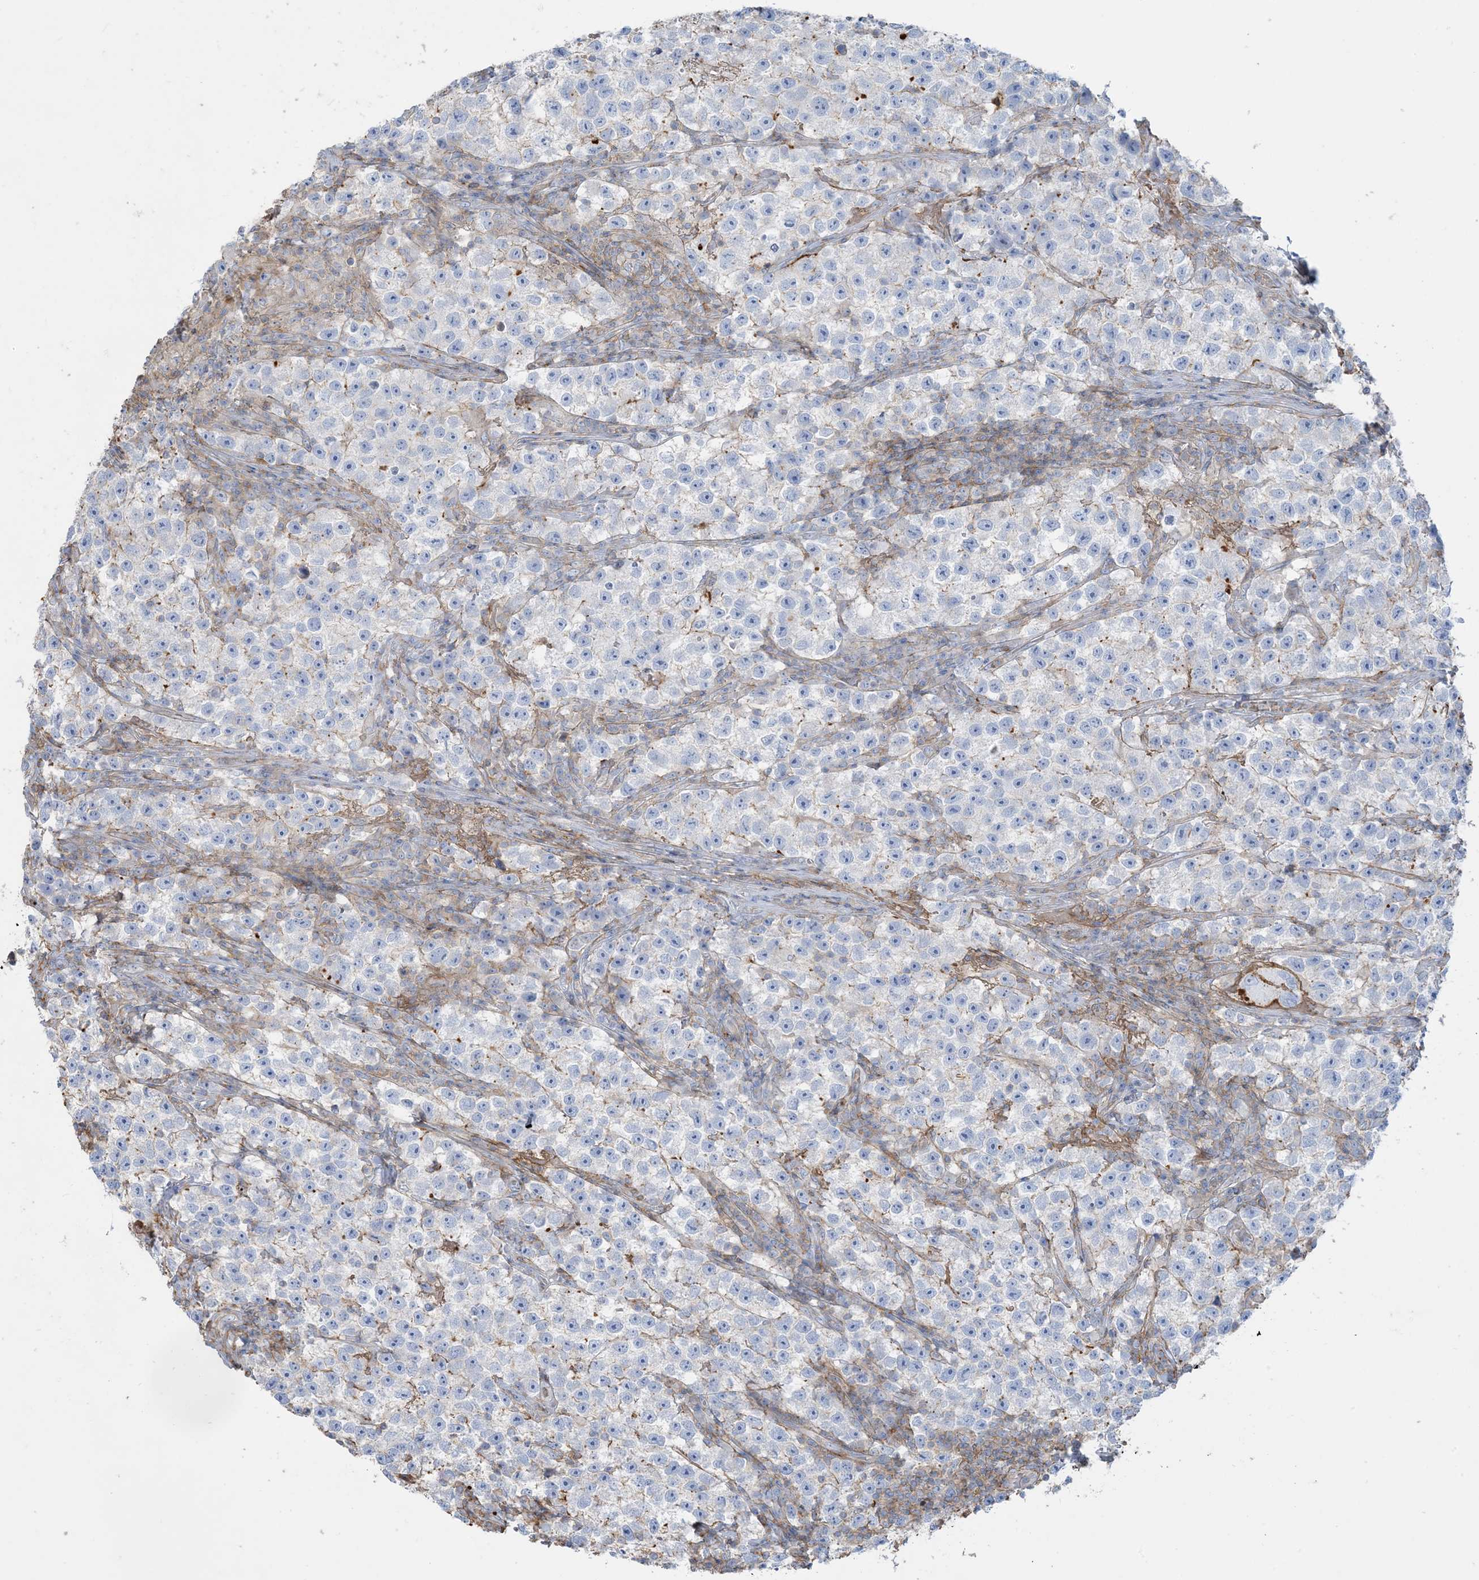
{"staining": {"intensity": "negative", "quantity": "none", "location": "none"}, "tissue": "testis cancer", "cell_type": "Tumor cells", "image_type": "cancer", "snomed": [{"axis": "morphology", "description": "Seminoma, NOS"}, {"axis": "topography", "description": "Testis"}], "caption": "Immunohistochemical staining of human testis seminoma demonstrates no significant expression in tumor cells. (DAB immunohistochemistry (IHC), high magnification).", "gene": "GTF3C2", "patient": {"sex": "male", "age": 22}}